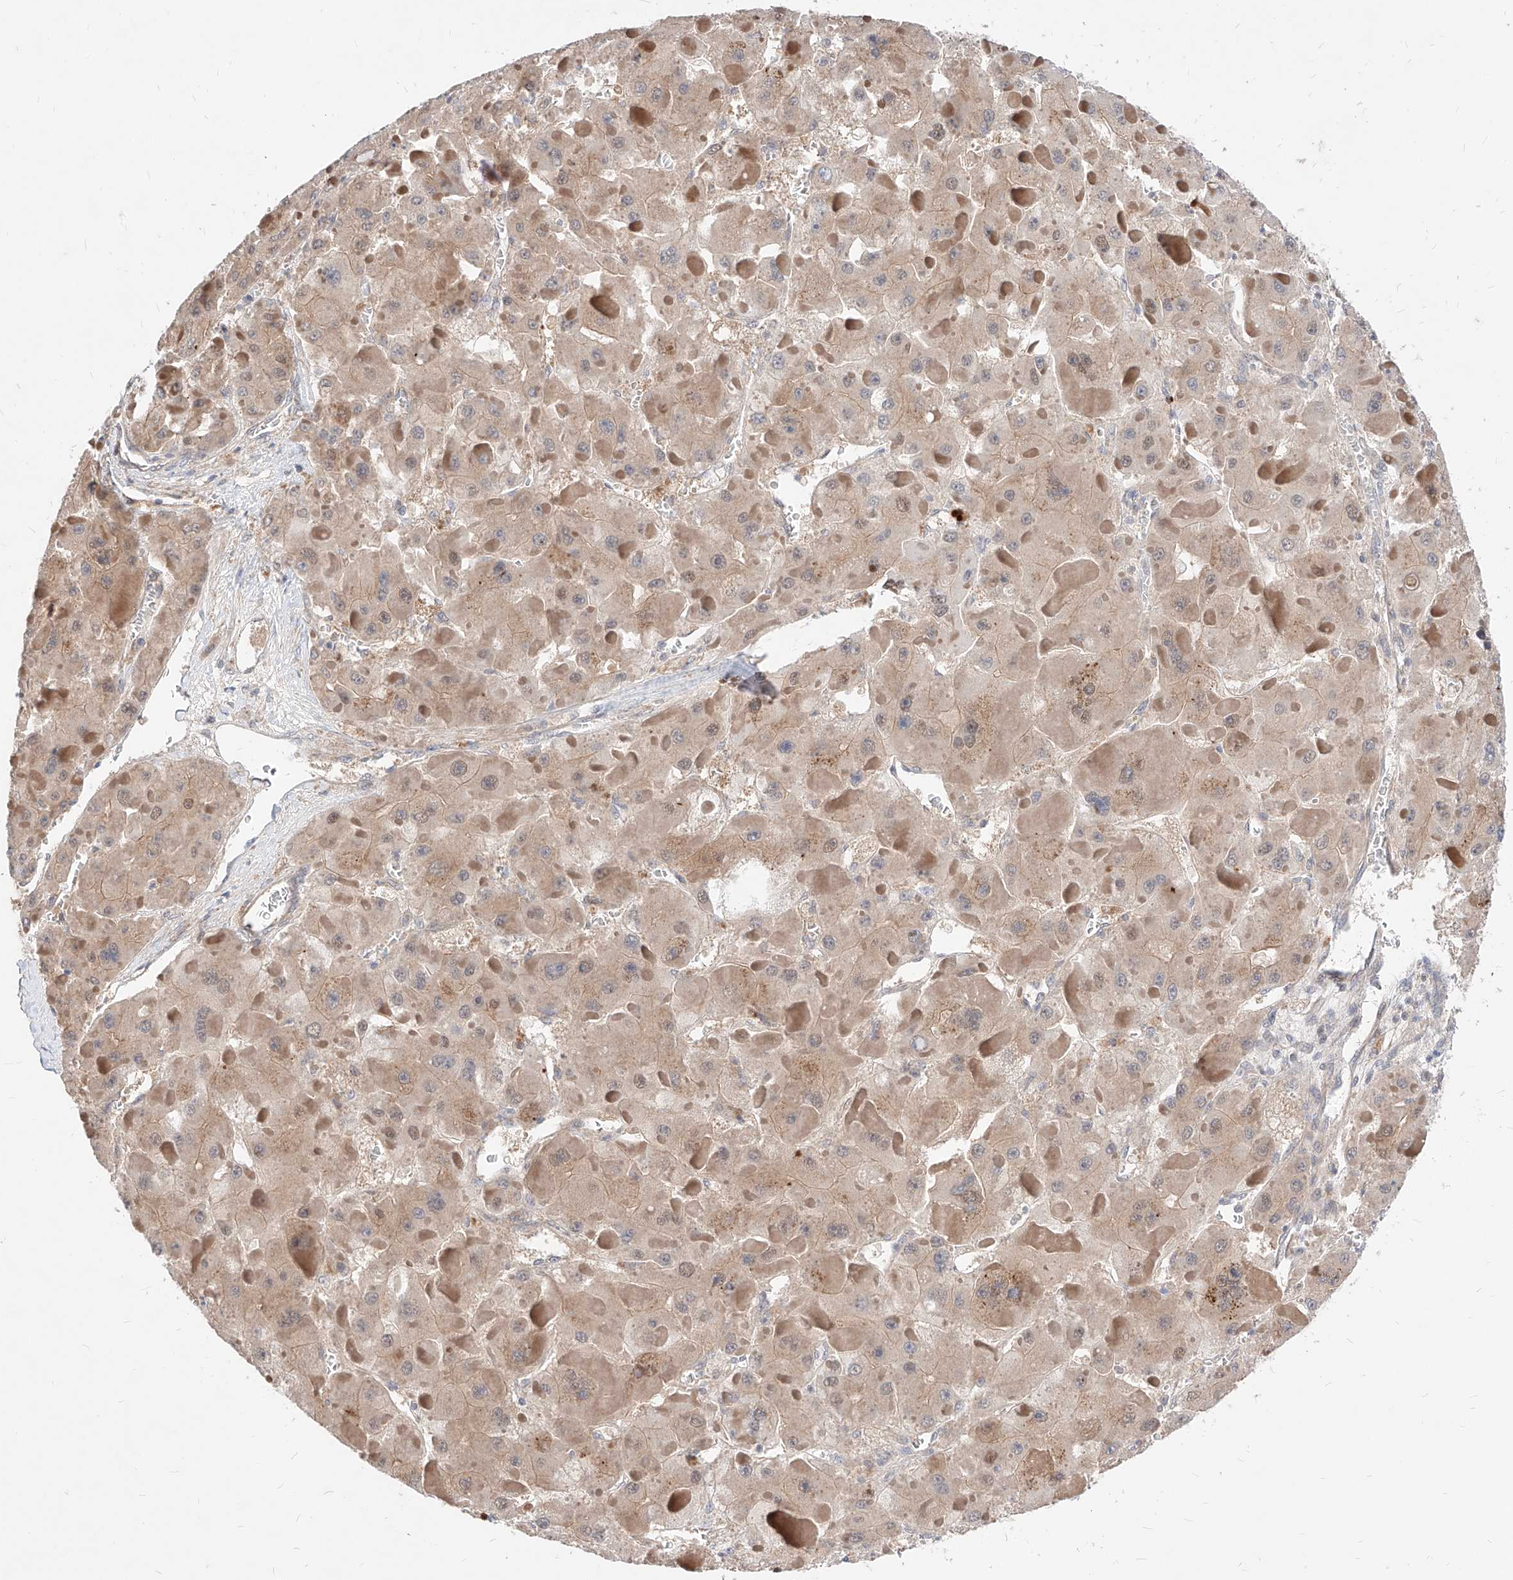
{"staining": {"intensity": "weak", "quantity": ">75%", "location": "cytoplasmic/membranous"}, "tissue": "liver cancer", "cell_type": "Tumor cells", "image_type": "cancer", "snomed": [{"axis": "morphology", "description": "Carcinoma, Hepatocellular, NOS"}, {"axis": "topography", "description": "Liver"}], "caption": "A brown stain highlights weak cytoplasmic/membranous expression of a protein in liver hepatocellular carcinoma tumor cells.", "gene": "TSNAX", "patient": {"sex": "female", "age": 73}}